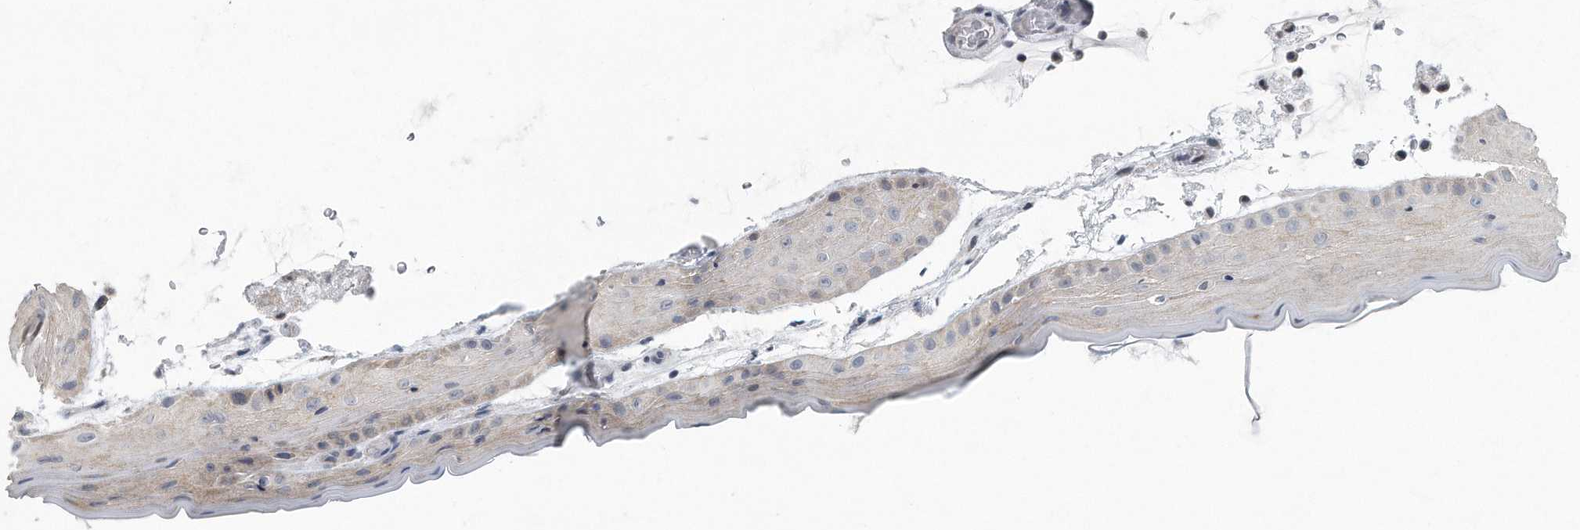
{"staining": {"intensity": "negative", "quantity": "none", "location": "none"}, "tissue": "oral mucosa", "cell_type": "Squamous epithelial cells", "image_type": "normal", "snomed": [{"axis": "morphology", "description": "Normal tissue, NOS"}, {"axis": "topography", "description": "Oral tissue"}], "caption": "IHC image of normal oral mucosa stained for a protein (brown), which displays no positivity in squamous epithelial cells.", "gene": "VLDLR", "patient": {"sex": "male", "age": 13}}